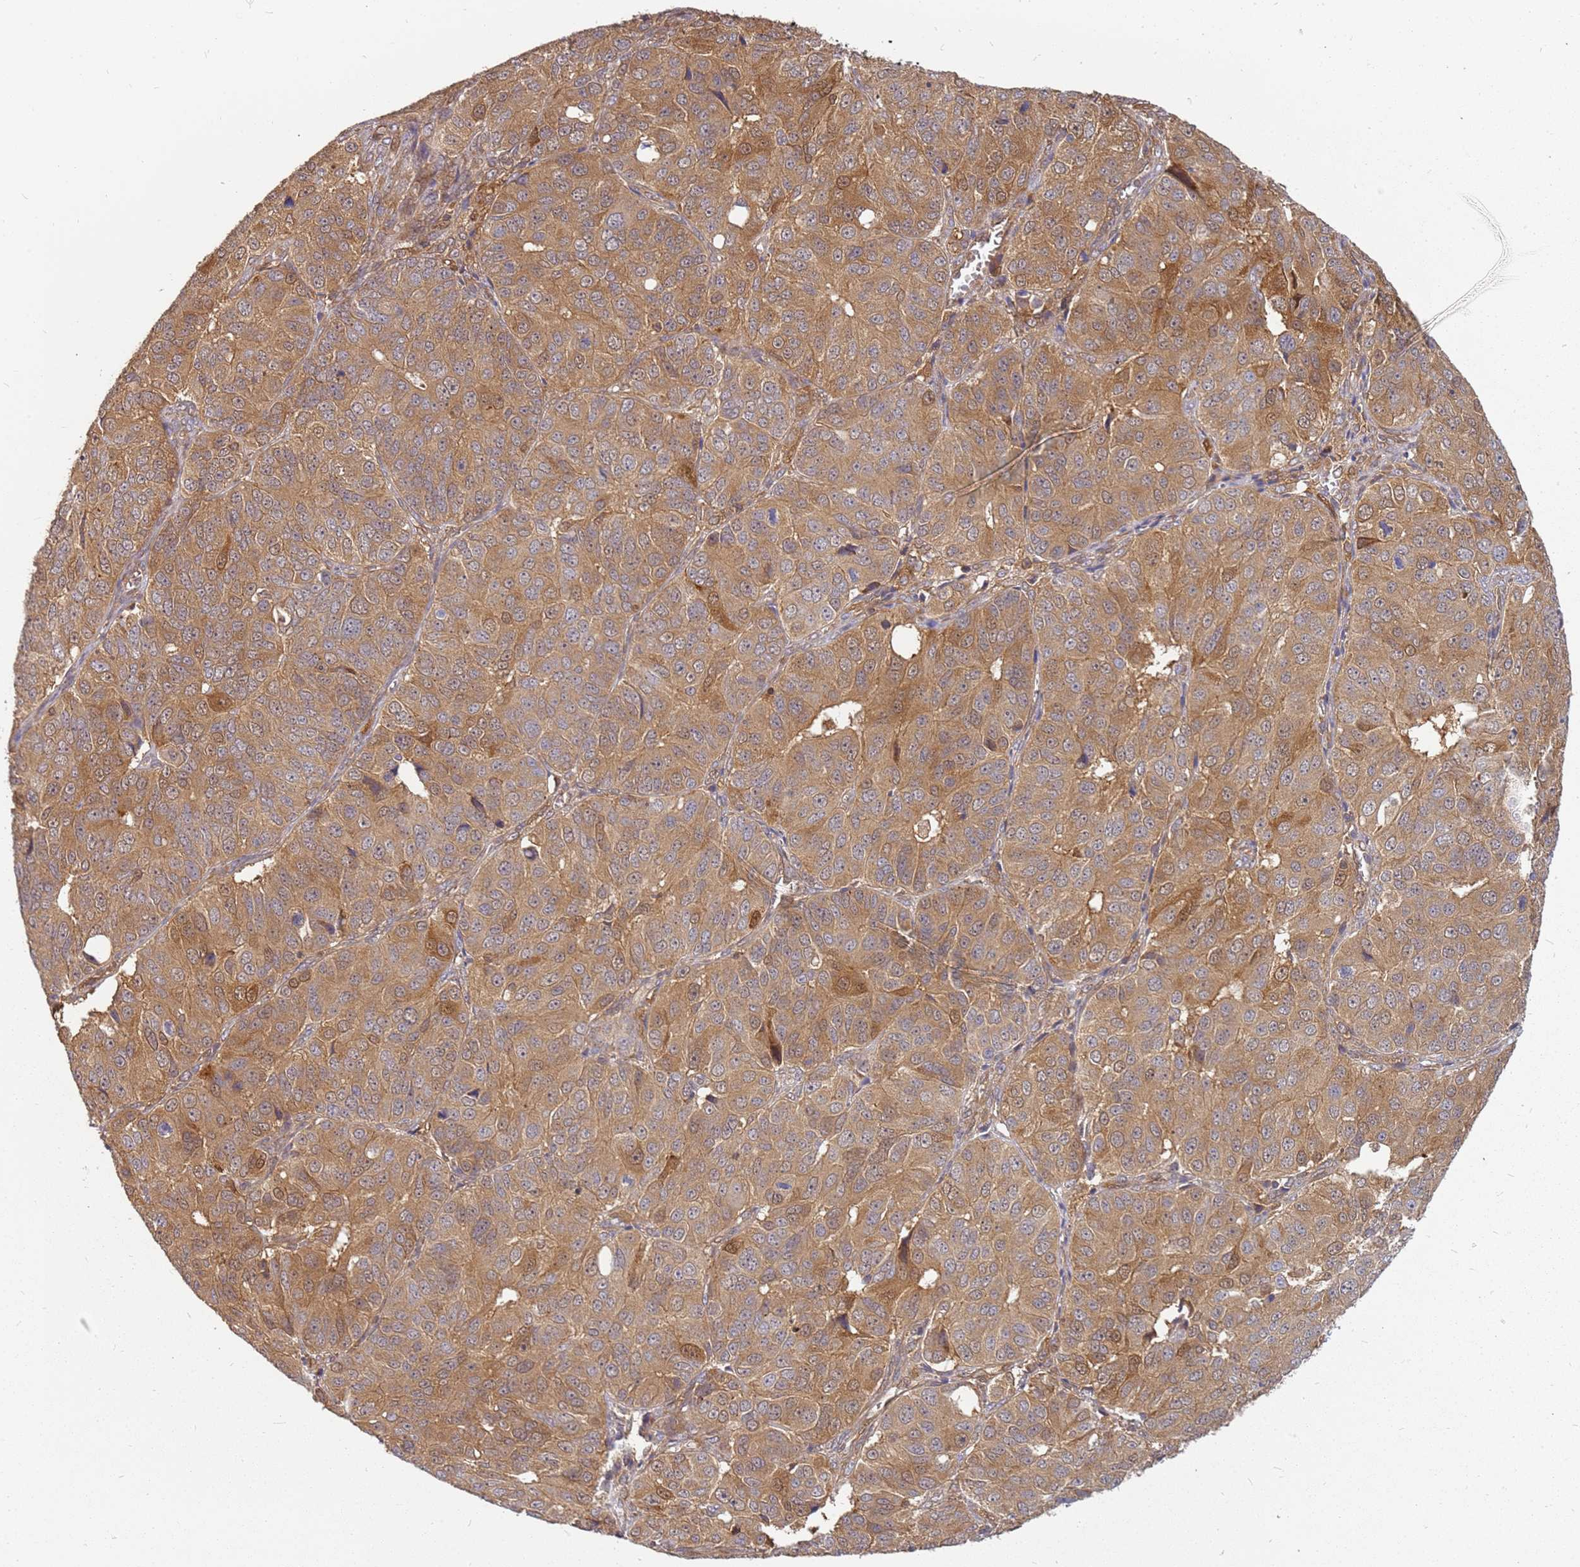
{"staining": {"intensity": "moderate", "quantity": ">75%", "location": "cytoplasmic/membranous"}, "tissue": "ovarian cancer", "cell_type": "Tumor cells", "image_type": "cancer", "snomed": [{"axis": "morphology", "description": "Carcinoma, endometroid"}, {"axis": "topography", "description": "Ovary"}], "caption": "Moderate cytoplasmic/membranous positivity for a protein is present in about >75% of tumor cells of ovarian endometroid carcinoma using IHC.", "gene": "NUDT14", "patient": {"sex": "female", "age": 51}}